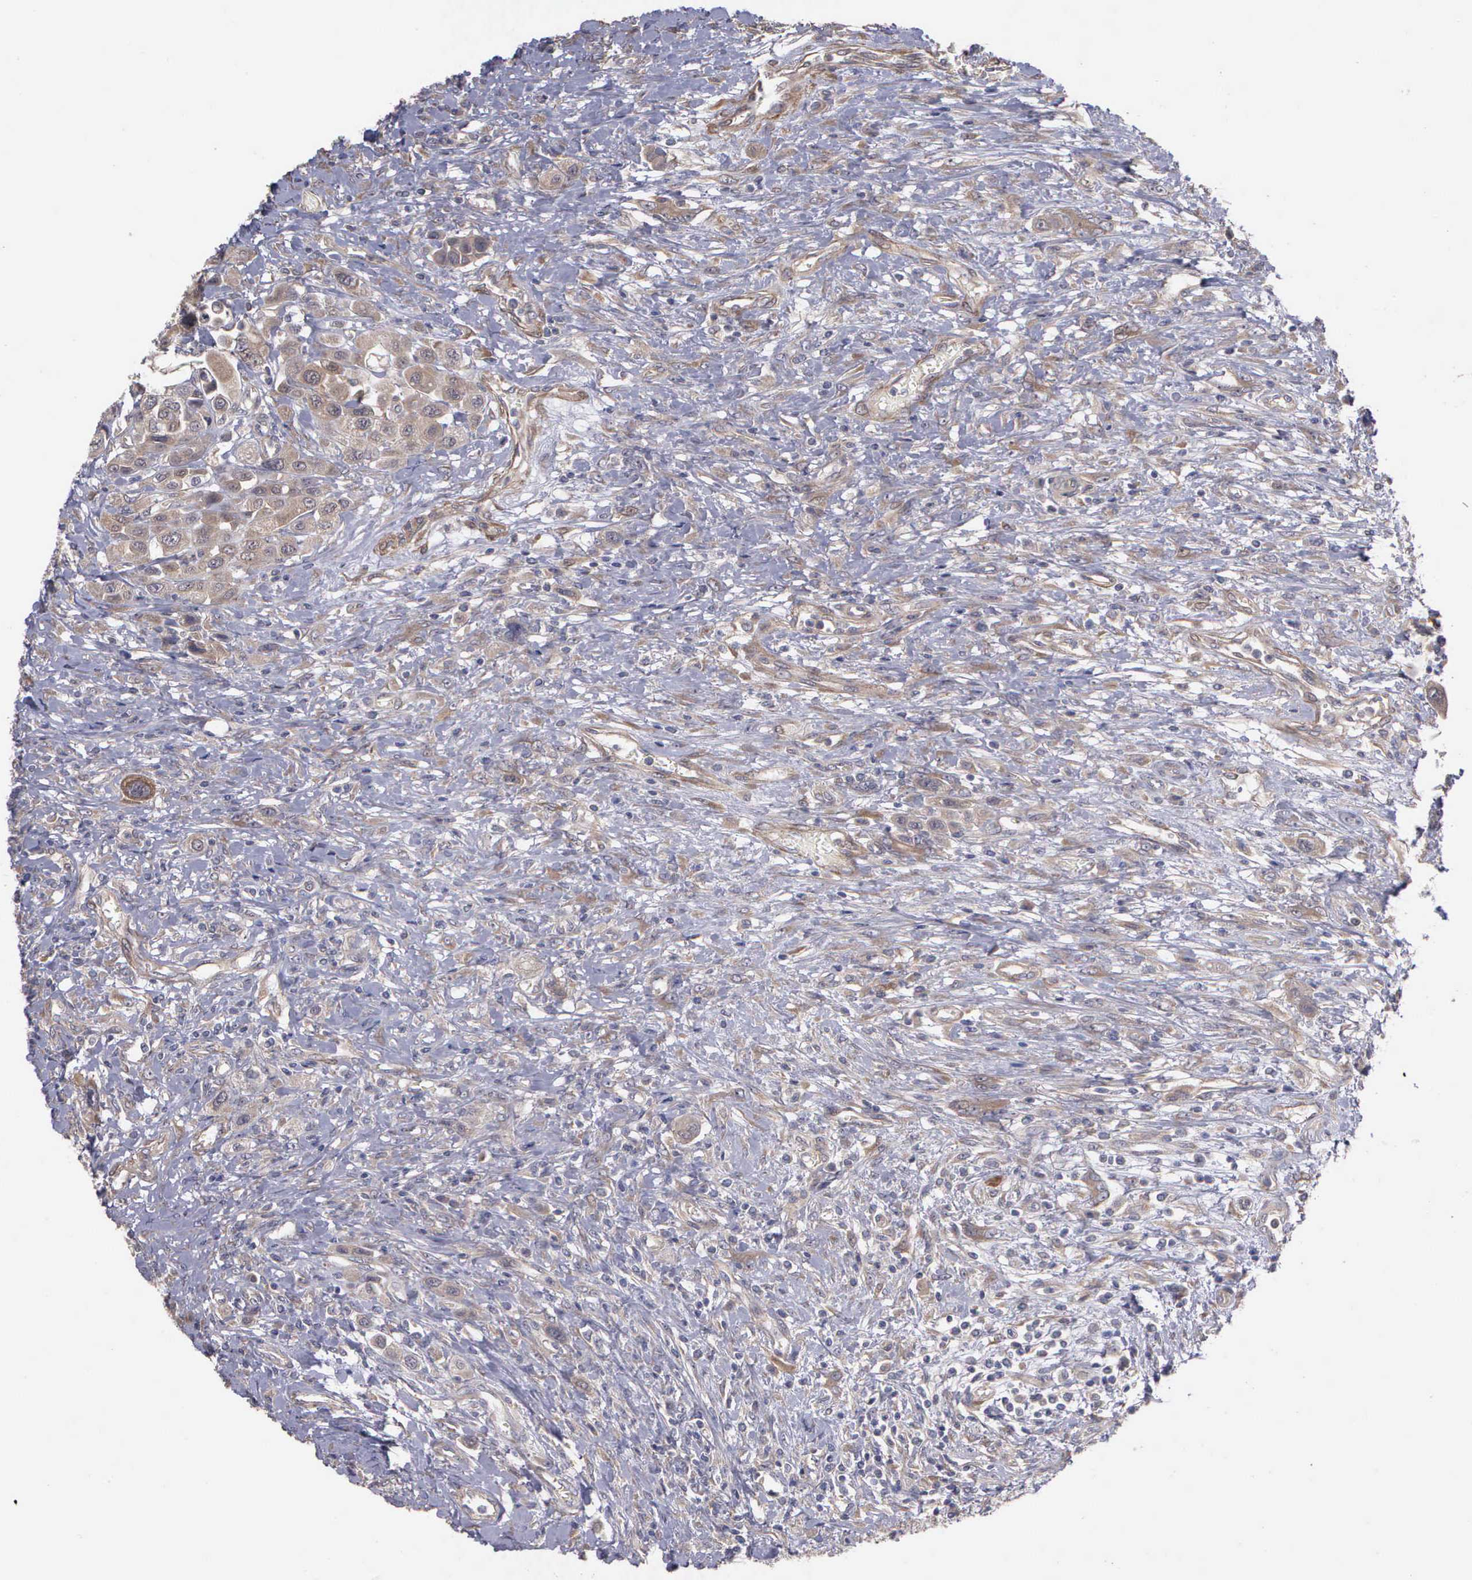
{"staining": {"intensity": "weak", "quantity": ">75%", "location": "cytoplasmic/membranous"}, "tissue": "urothelial cancer", "cell_type": "Tumor cells", "image_type": "cancer", "snomed": [{"axis": "morphology", "description": "Urothelial carcinoma, High grade"}, {"axis": "topography", "description": "Urinary bladder"}], "caption": "The photomicrograph demonstrates immunohistochemical staining of urothelial cancer. There is weak cytoplasmic/membranous positivity is seen in approximately >75% of tumor cells. The protein is shown in brown color, while the nuclei are stained blue.", "gene": "RTL10", "patient": {"sex": "male", "age": 50}}